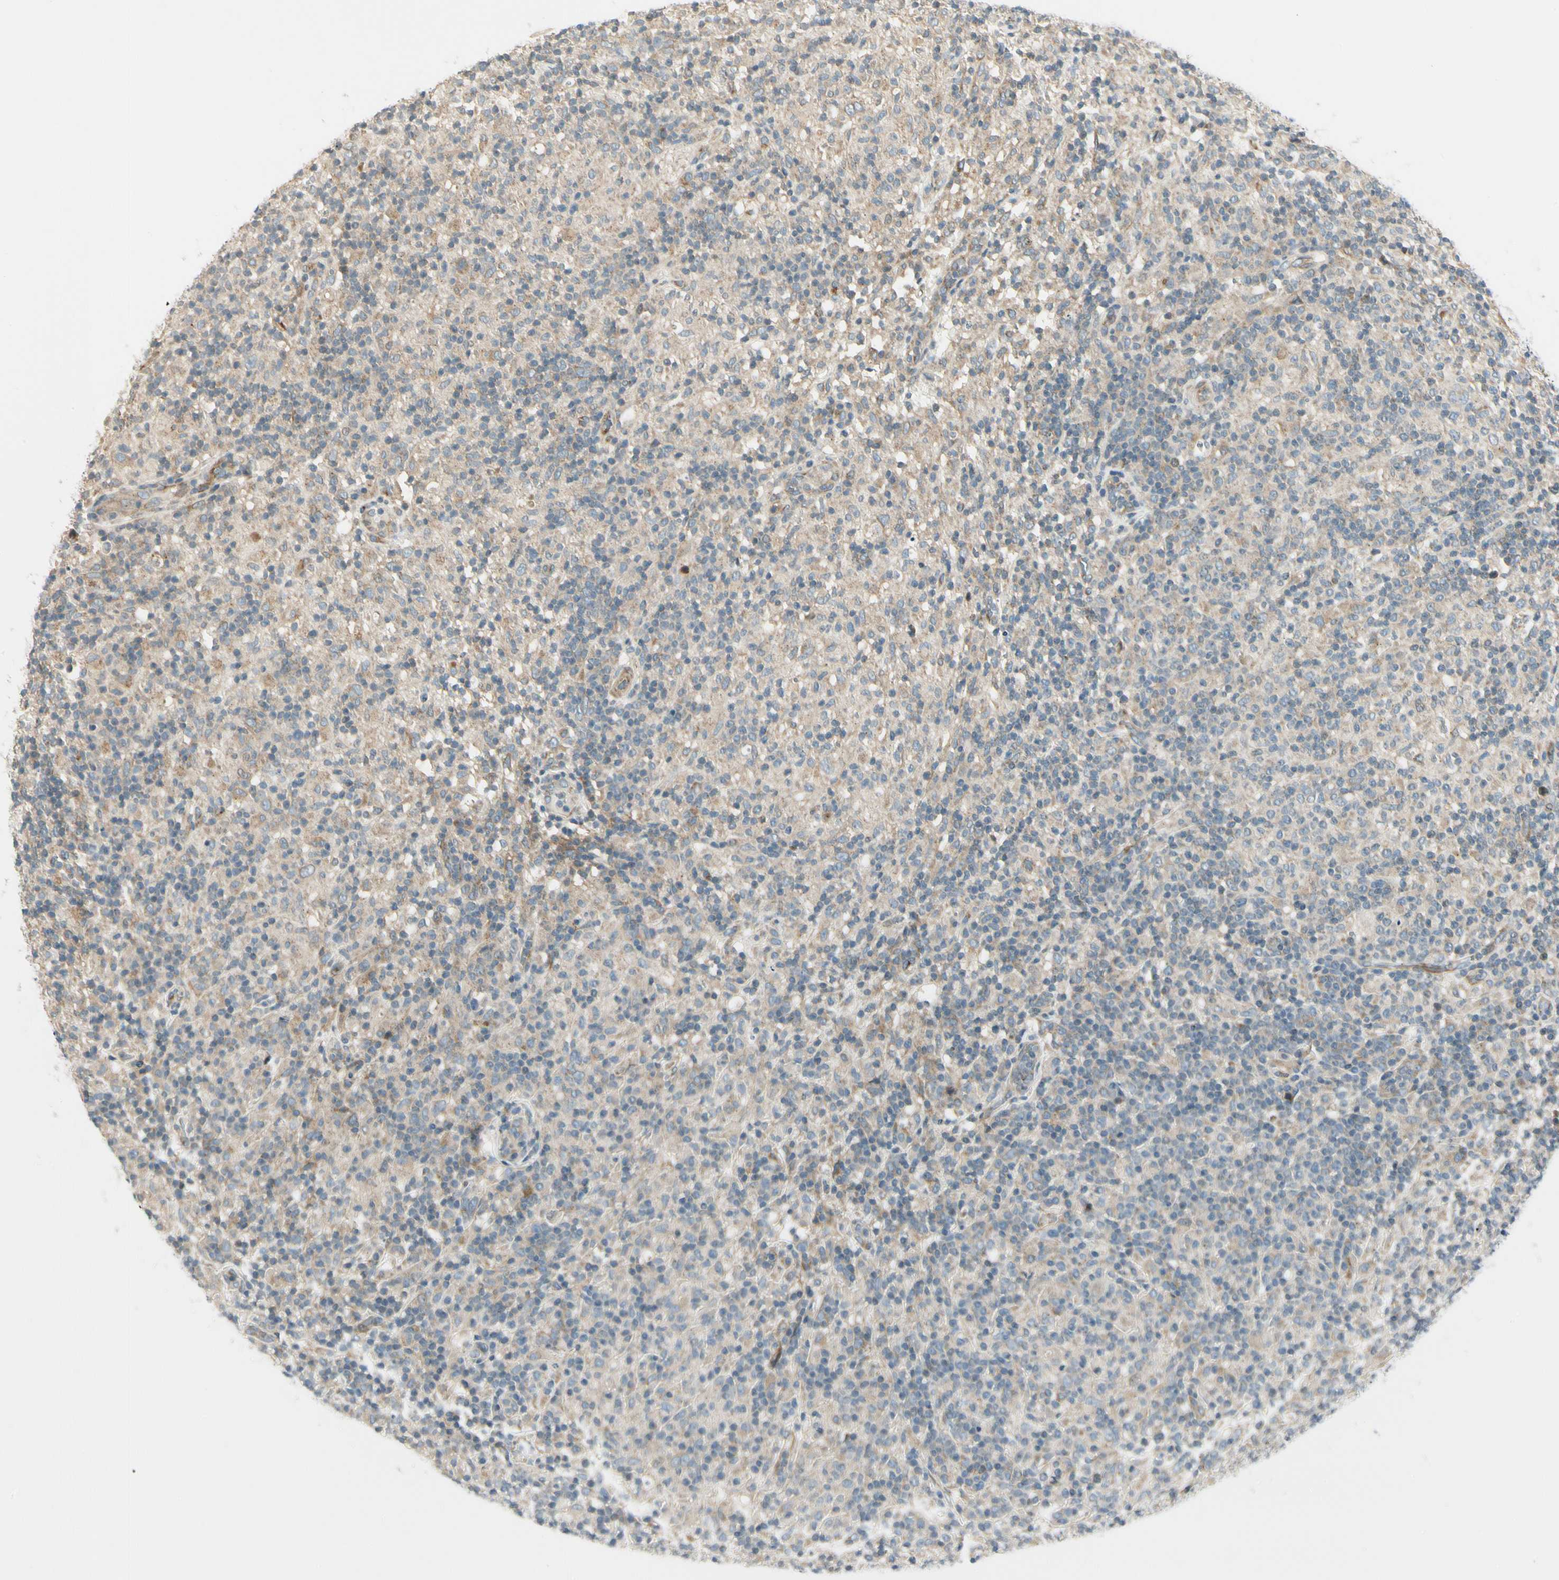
{"staining": {"intensity": "weak", "quantity": ">75%", "location": "cytoplasmic/membranous"}, "tissue": "lymphoma", "cell_type": "Tumor cells", "image_type": "cancer", "snomed": [{"axis": "morphology", "description": "Hodgkin's disease, NOS"}, {"axis": "topography", "description": "Lymph node"}], "caption": "About >75% of tumor cells in human lymphoma demonstrate weak cytoplasmic/membranous protein expression as visualized by brown immunohistochemical staining.", "gene": "MANSC1", "patient": {"sex": "male", "age": 70}}